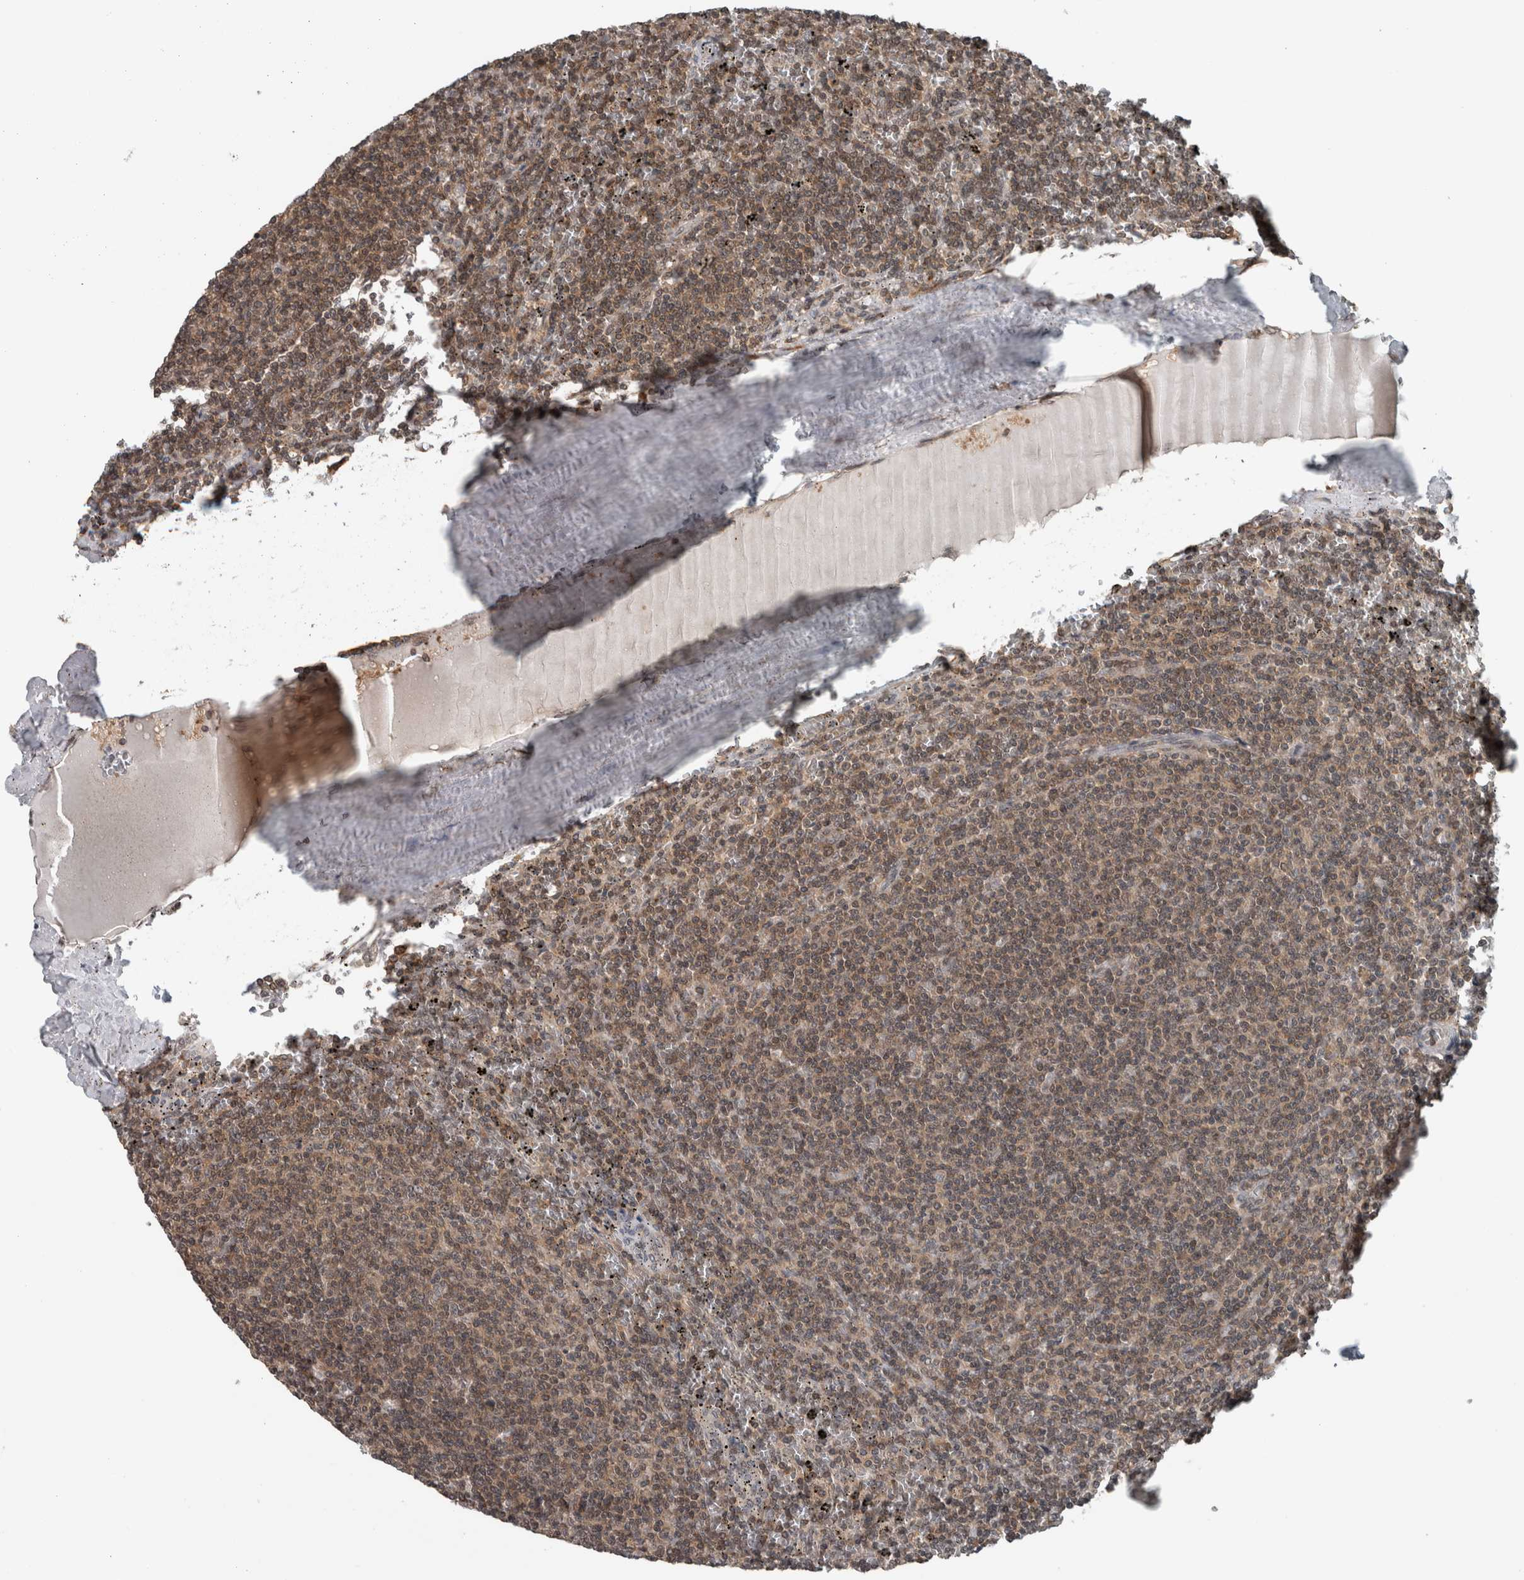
{"staining": {"intensity": "weak", "quantity": ">75%", "location": "cytoplasmic/membranous"}, "tissue": "lymphoma", "cell_type": "Tumor cells", "image_type": "cancer", "snomed": [{"axis": "morphology", "description": "Malignant lymphoma, non-Hodgkin's type, Low grade"}, {"axis": "topography", "description": "Spleen"}], "caption": "Brown immunohistochemical staining in lymphoma exhibits weak cytoplasmic/membranous positivity in about >75% of tumor cells.", "gene": "SPAG7", "patient": {"sex": "female", "age": 50}}